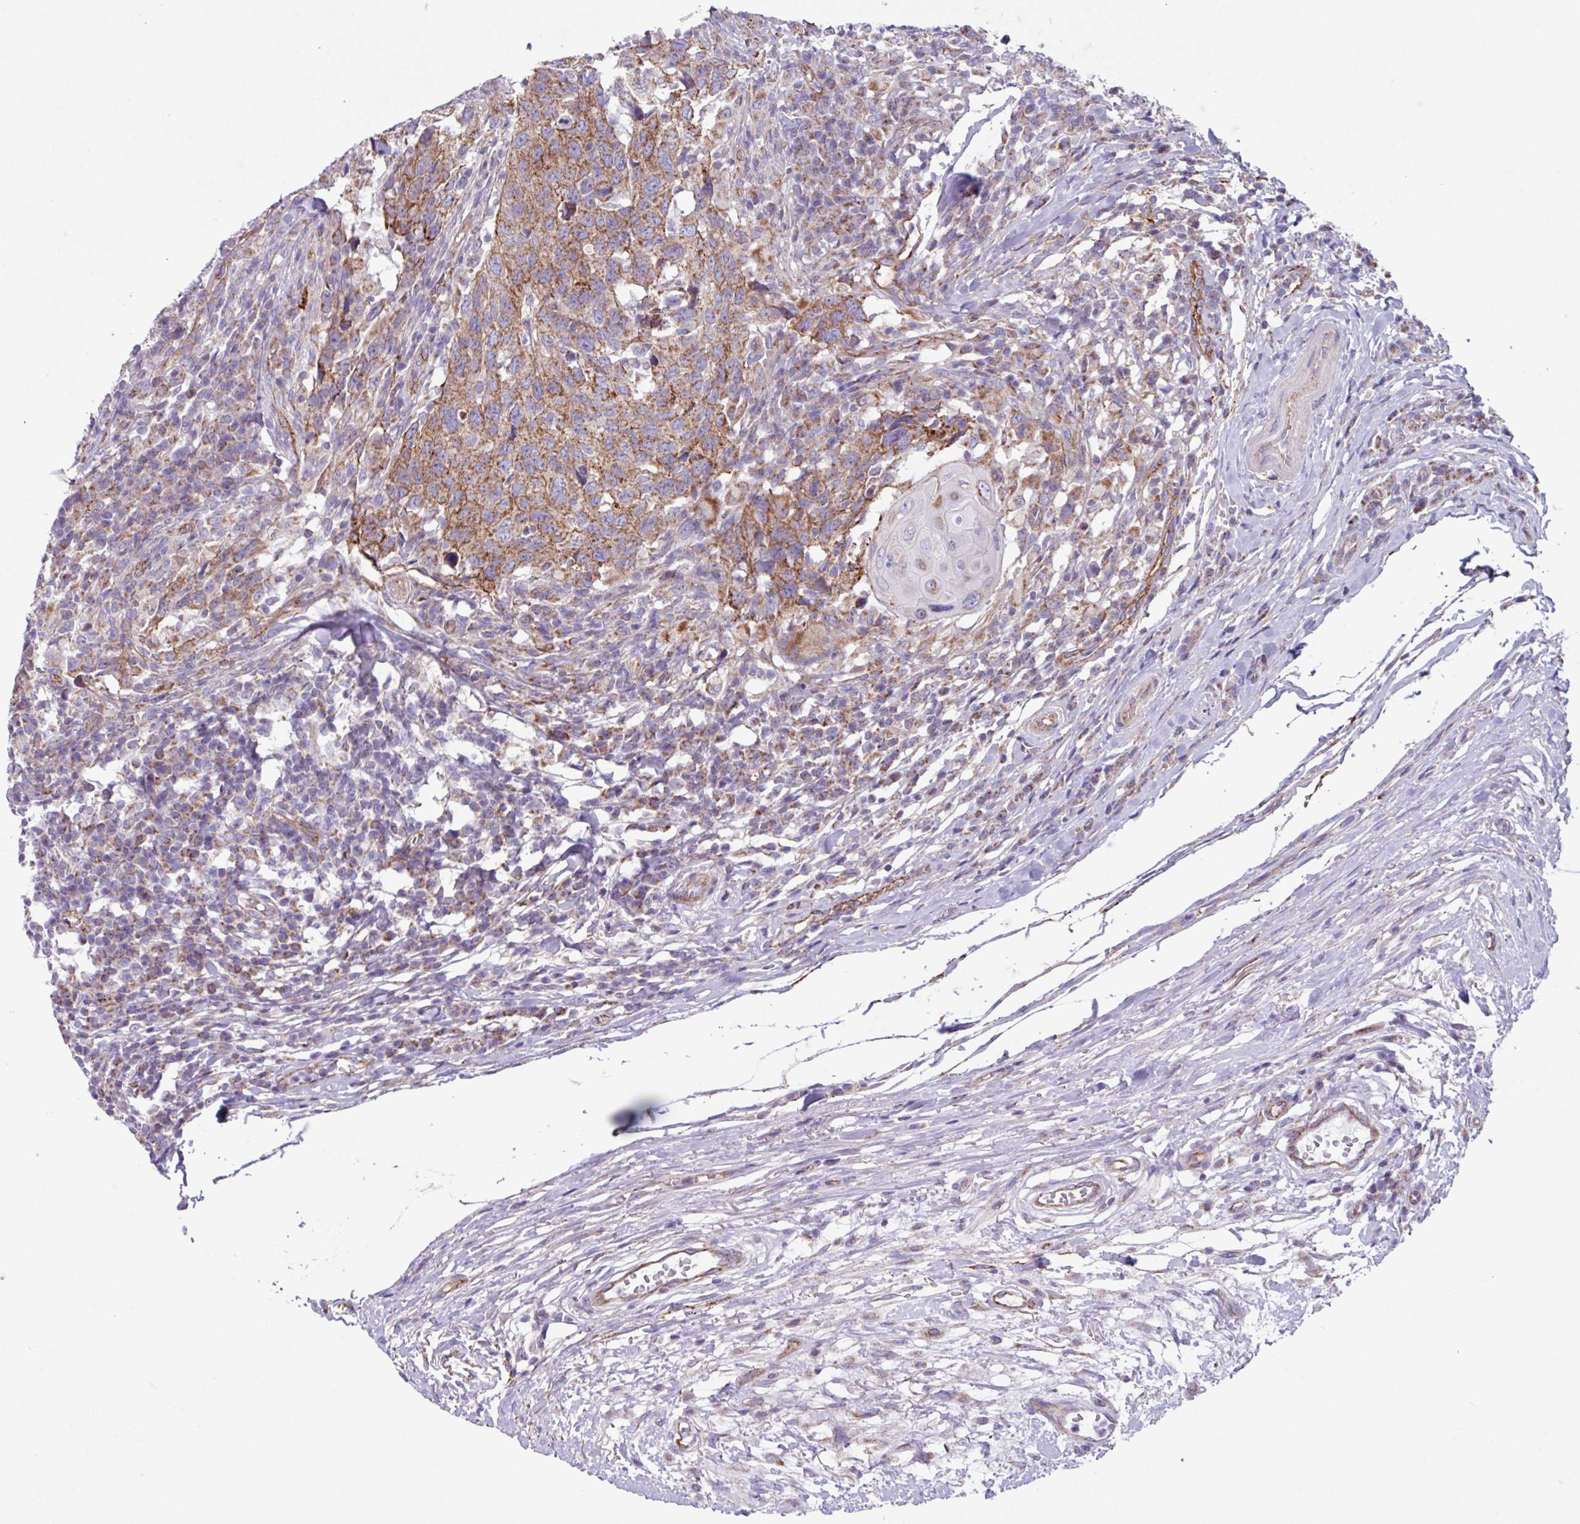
{"staining": {"intensity": "moderate", "quantity": ">75%", "location": "cytoplasmic/membranous"}, "tissue": "head and neck cancer", "cell_type": "Tumor cells", "image_type": "cancer", "snomed": [{"axis": "morphology", "description": "Squamous cell carcinoma, NOS"}, {"axis": "topography", "description": "Head-Neck"}], "caption": "This photomicrograph reveals IHC staining of human head and neck squamous cell carcinoma, with medium moderate cytoplasmic/membranous positivity in about >75% of tumor cells.", "gene": "OTULIN", "patient": {"sex": "male", "age": 66}}